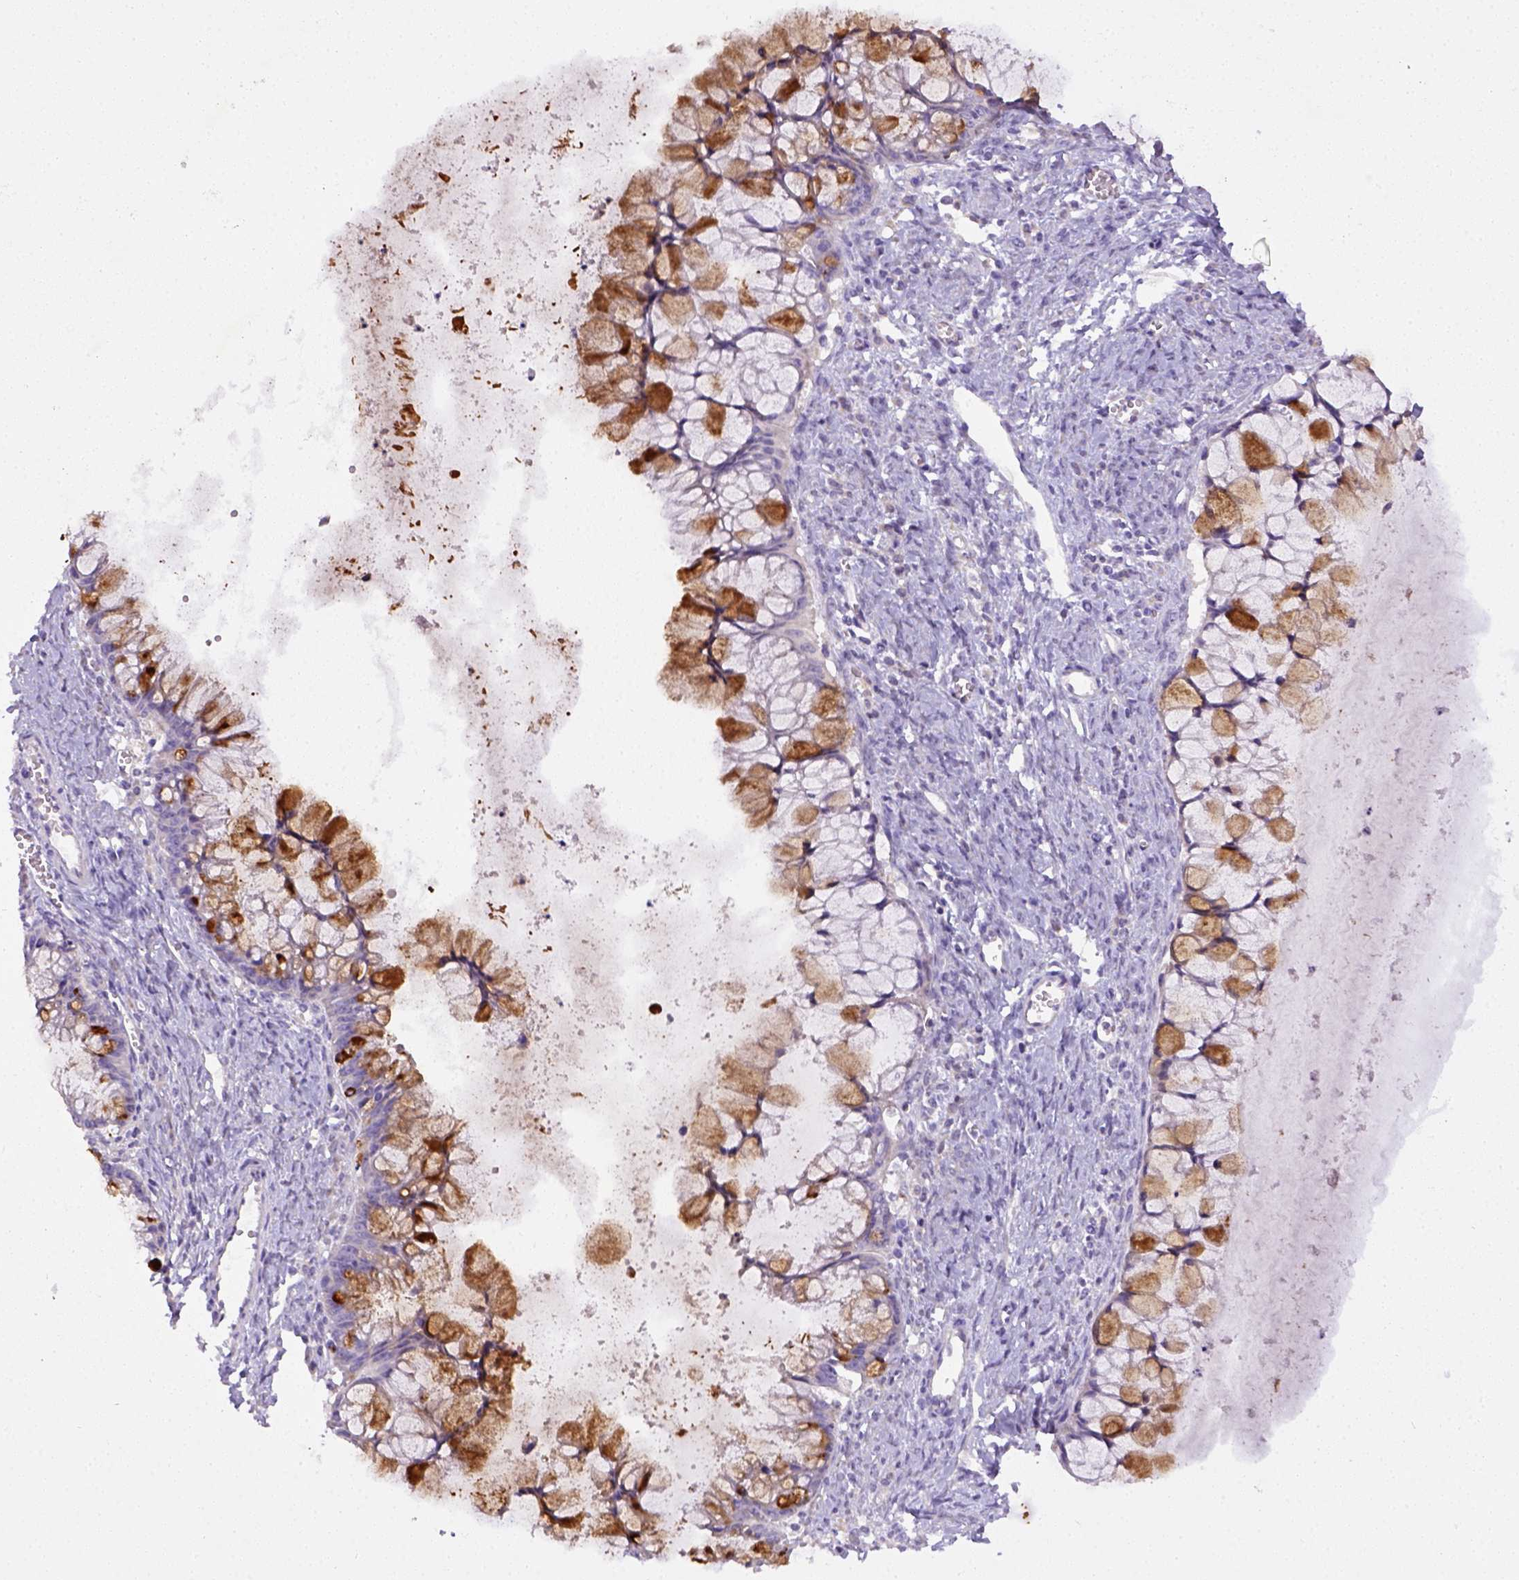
{"staining": {"intensity": "moderate", "quantity": "25%-75%", "location": "cytoplasmic/membranous"}, "tissue": "ovarian cancer", "cell_type": "Tumor cells", "image_type": "cancer", "snomed": [{"axis": "morphology", "description": "Cystadenocarcinoma, mucinous, NOS"}, {"axis": "topography", "description": "Ovary"}], "caption": "A high-resolution micrograph shows IHC staining of mucinous cystadenocarcinoma (ovarian), which reveals moderate cytoplasmic/membranous expression in approximately 25%-75% of tumor cells.", "gene": "CD40", "patient": {"sex": "female", "age": 41}}